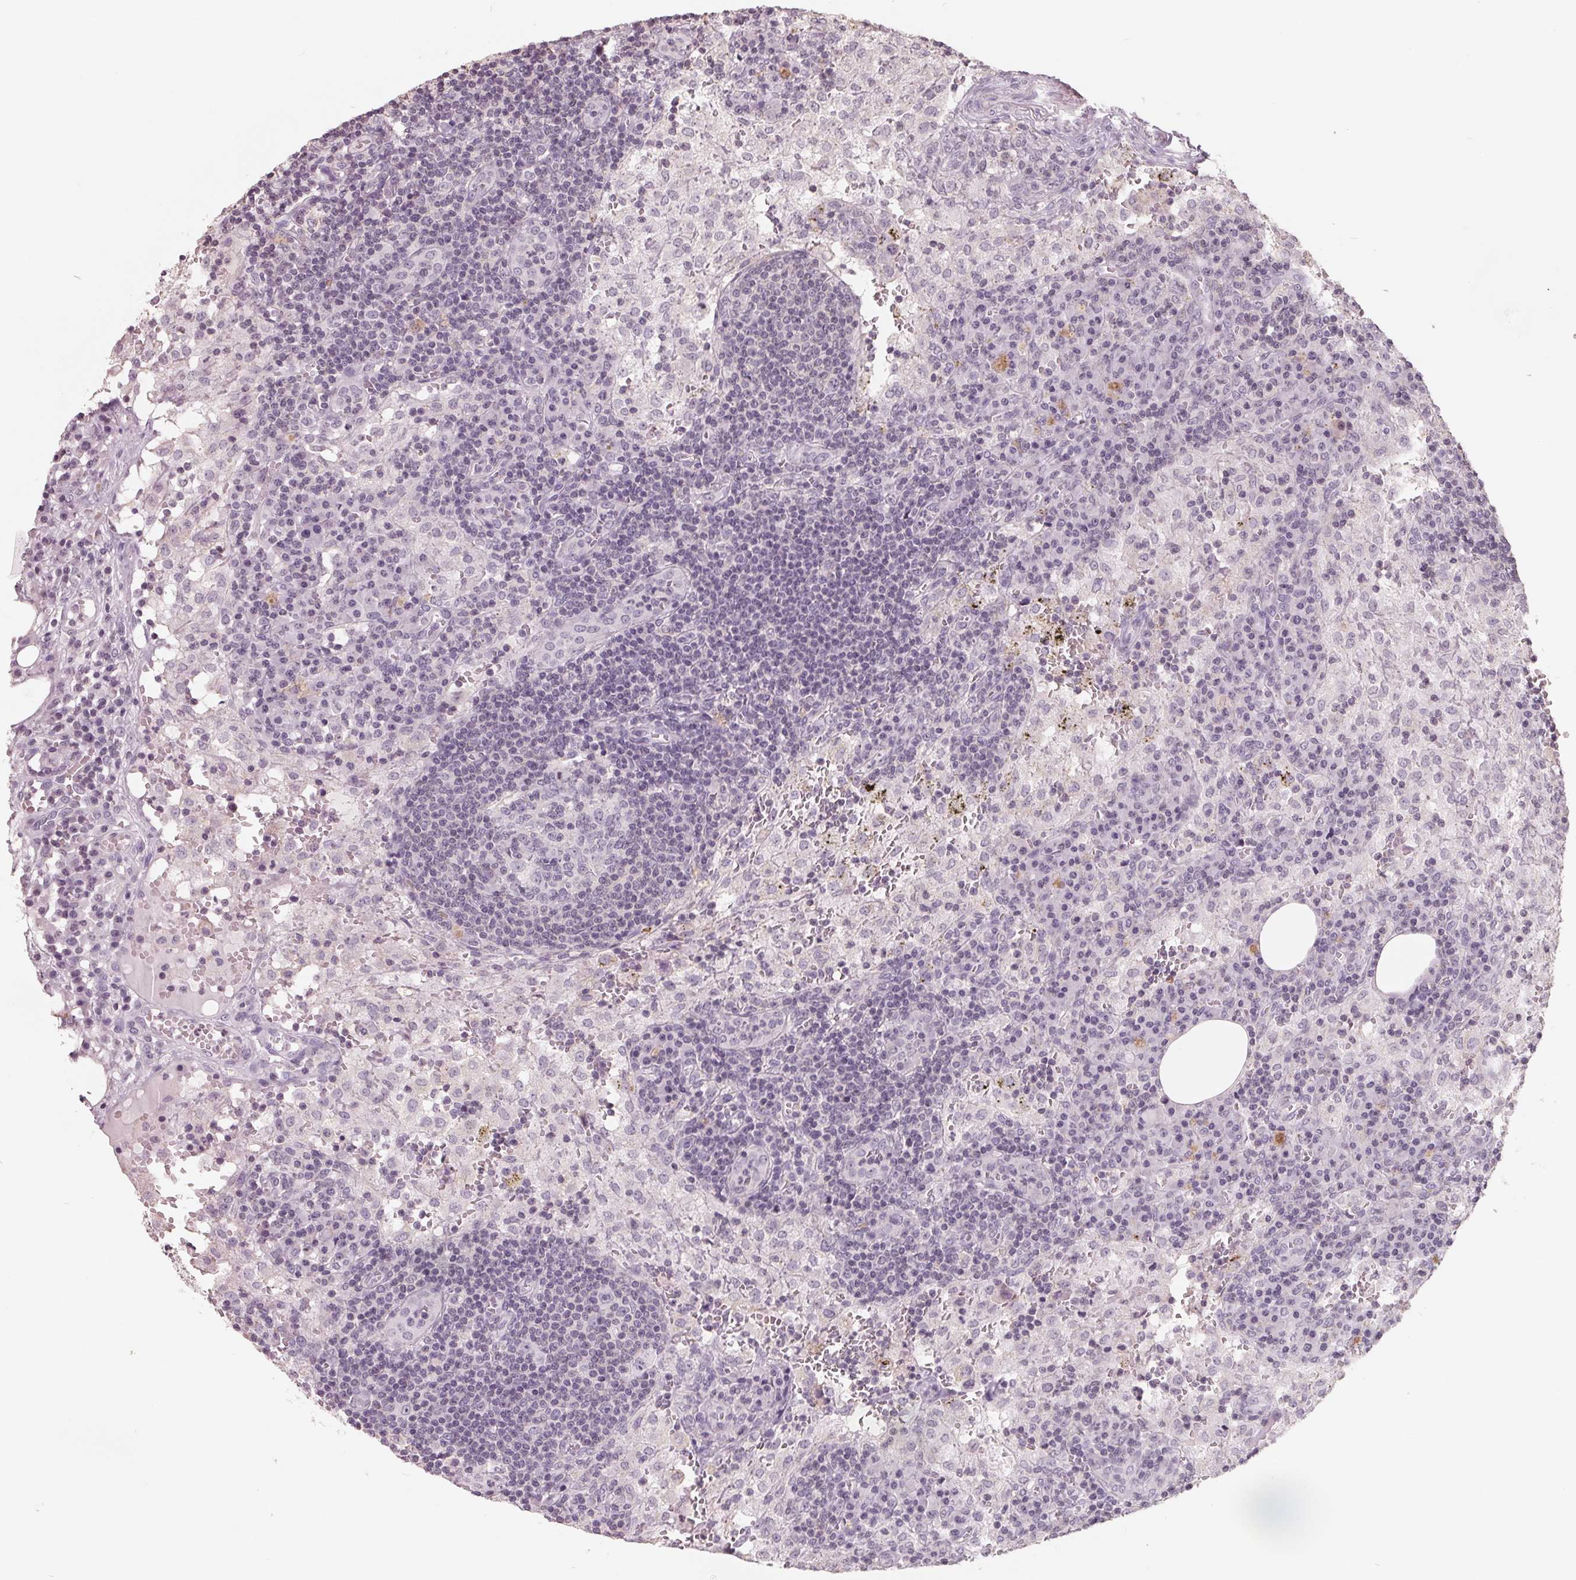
{"staining": {"intensity": "negative", "quantity": "none", "location": "none"}, "tissue": "lymph node", "cell_type": "Germinal center cells", "image_type": "normal", "snomed": [{"axis": "morphology", "description": "Normal tissue, NOS"}, {"axis": "topography", "description": "Lymph node"}], "caption": "The immunohistochemistry histopathology image has no significant staining in germinal center cells of lymph node.", "gene": "FTCD", "patient": {"sex": "male", "age": 62}}